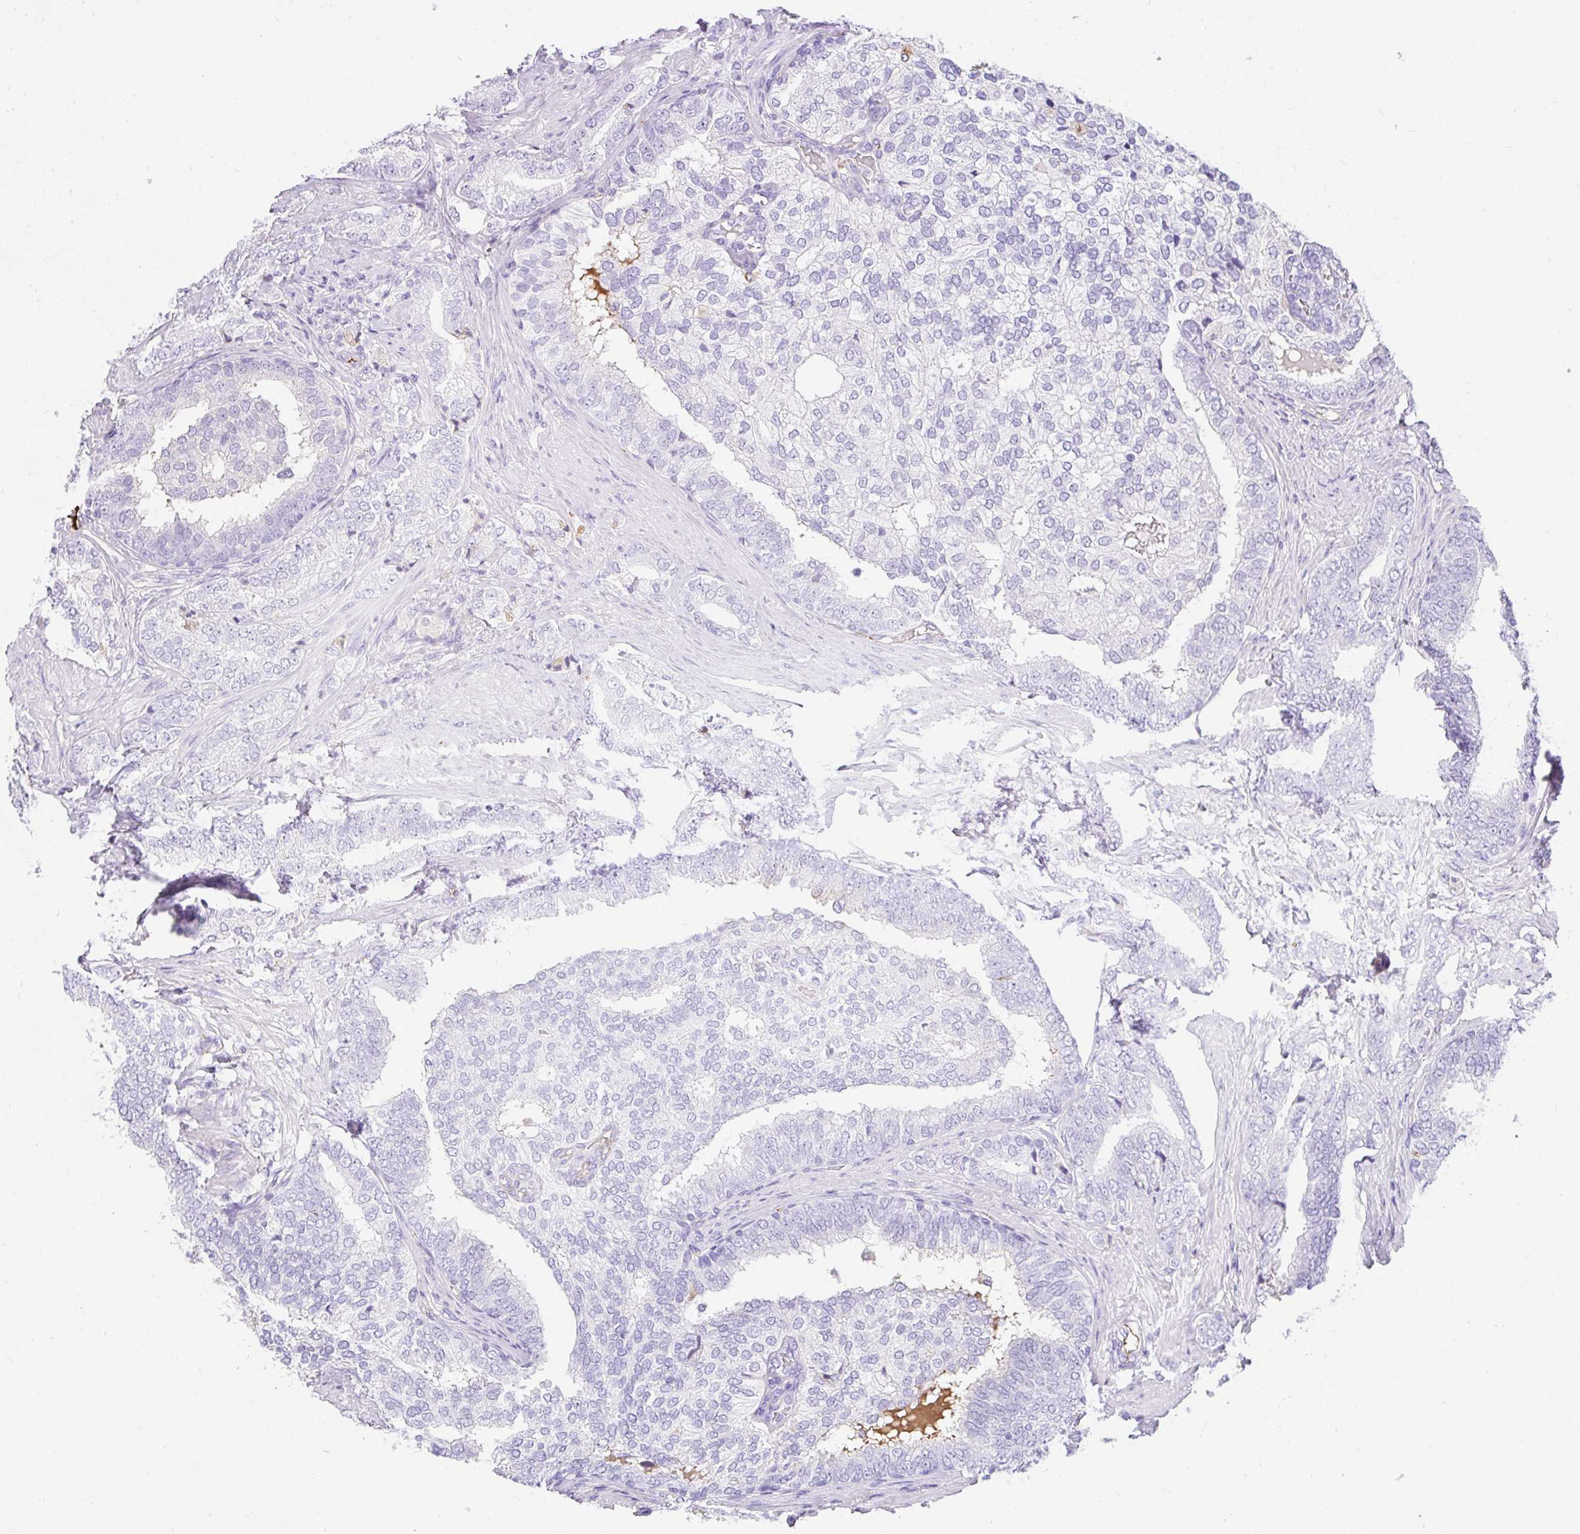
{"staining": {"intensity": "negative", "quantity": "none", "location": "none"}, "tissue": "prostate cancer", "cell_type": "Tumor cells", "image_type": "cancer", "snomed": [{"axis": "morphology", "description": "Adenocarcinoma, High grade"}, {"axis": "topography", "description": "Prostate"}], "caption": "Protein analysis of prostate cancer demonstrates no significant staining in tumor cells.", "gene": "APOC4-APOC2", "patient": {"sex": "male", "age": 72}}